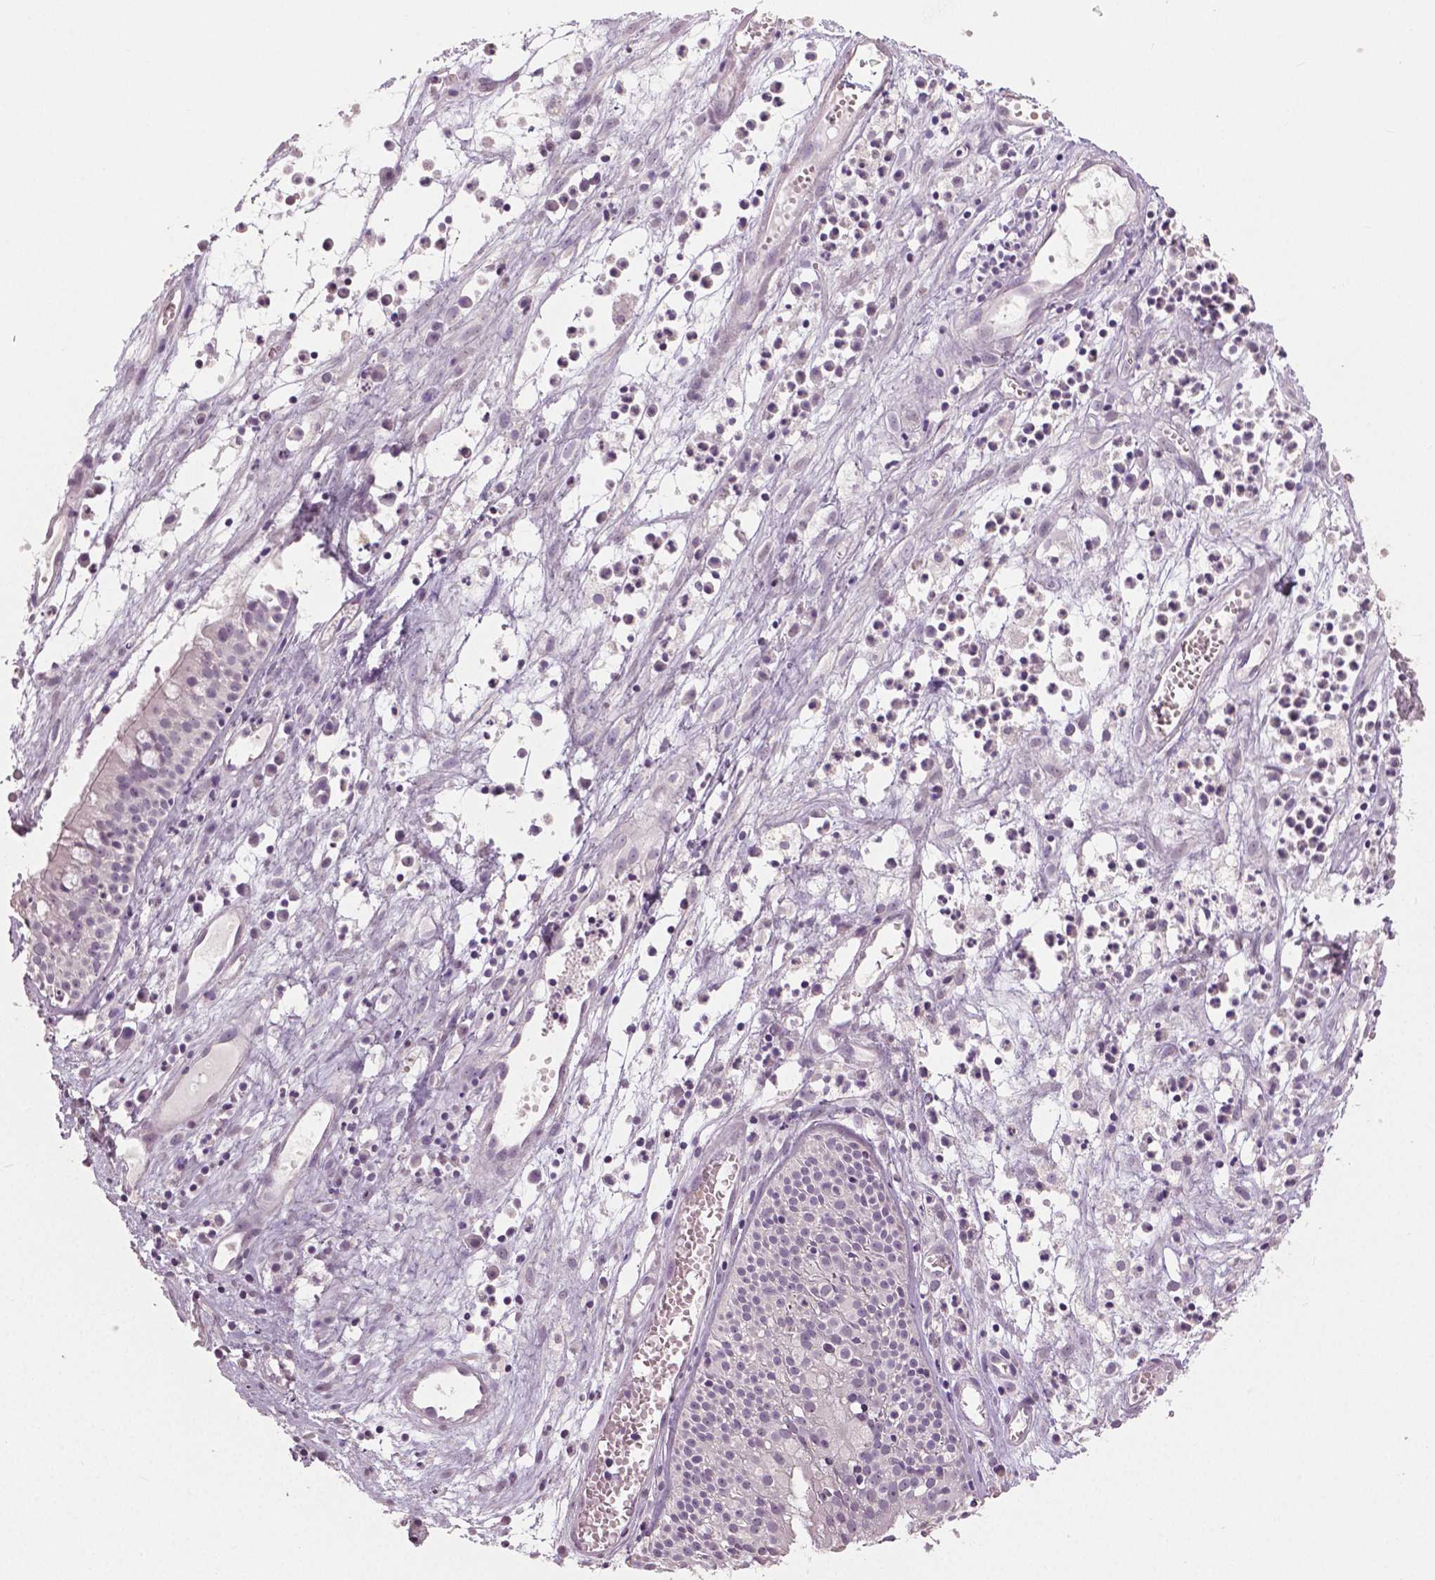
{"staining": {"intensity": "negative", "quantity": "none", "location": "none"}, "tissue": "nasopharynx", "cell_type": "Respiratory epithelial cells", "image_type": "normal", "snomed": [{"axis": "morphology", "description": "Normal tissue, NOS"}, {"axis": "topography", "description": "Nasopharynx"}], "caption": "This is an immunohistochemistry photomicrograph of normal nasopharynx. There is no positivity in respiratory epithelial cells.", "gene": "NECAB1", "patient": {"sex": "male", "age": 31}}